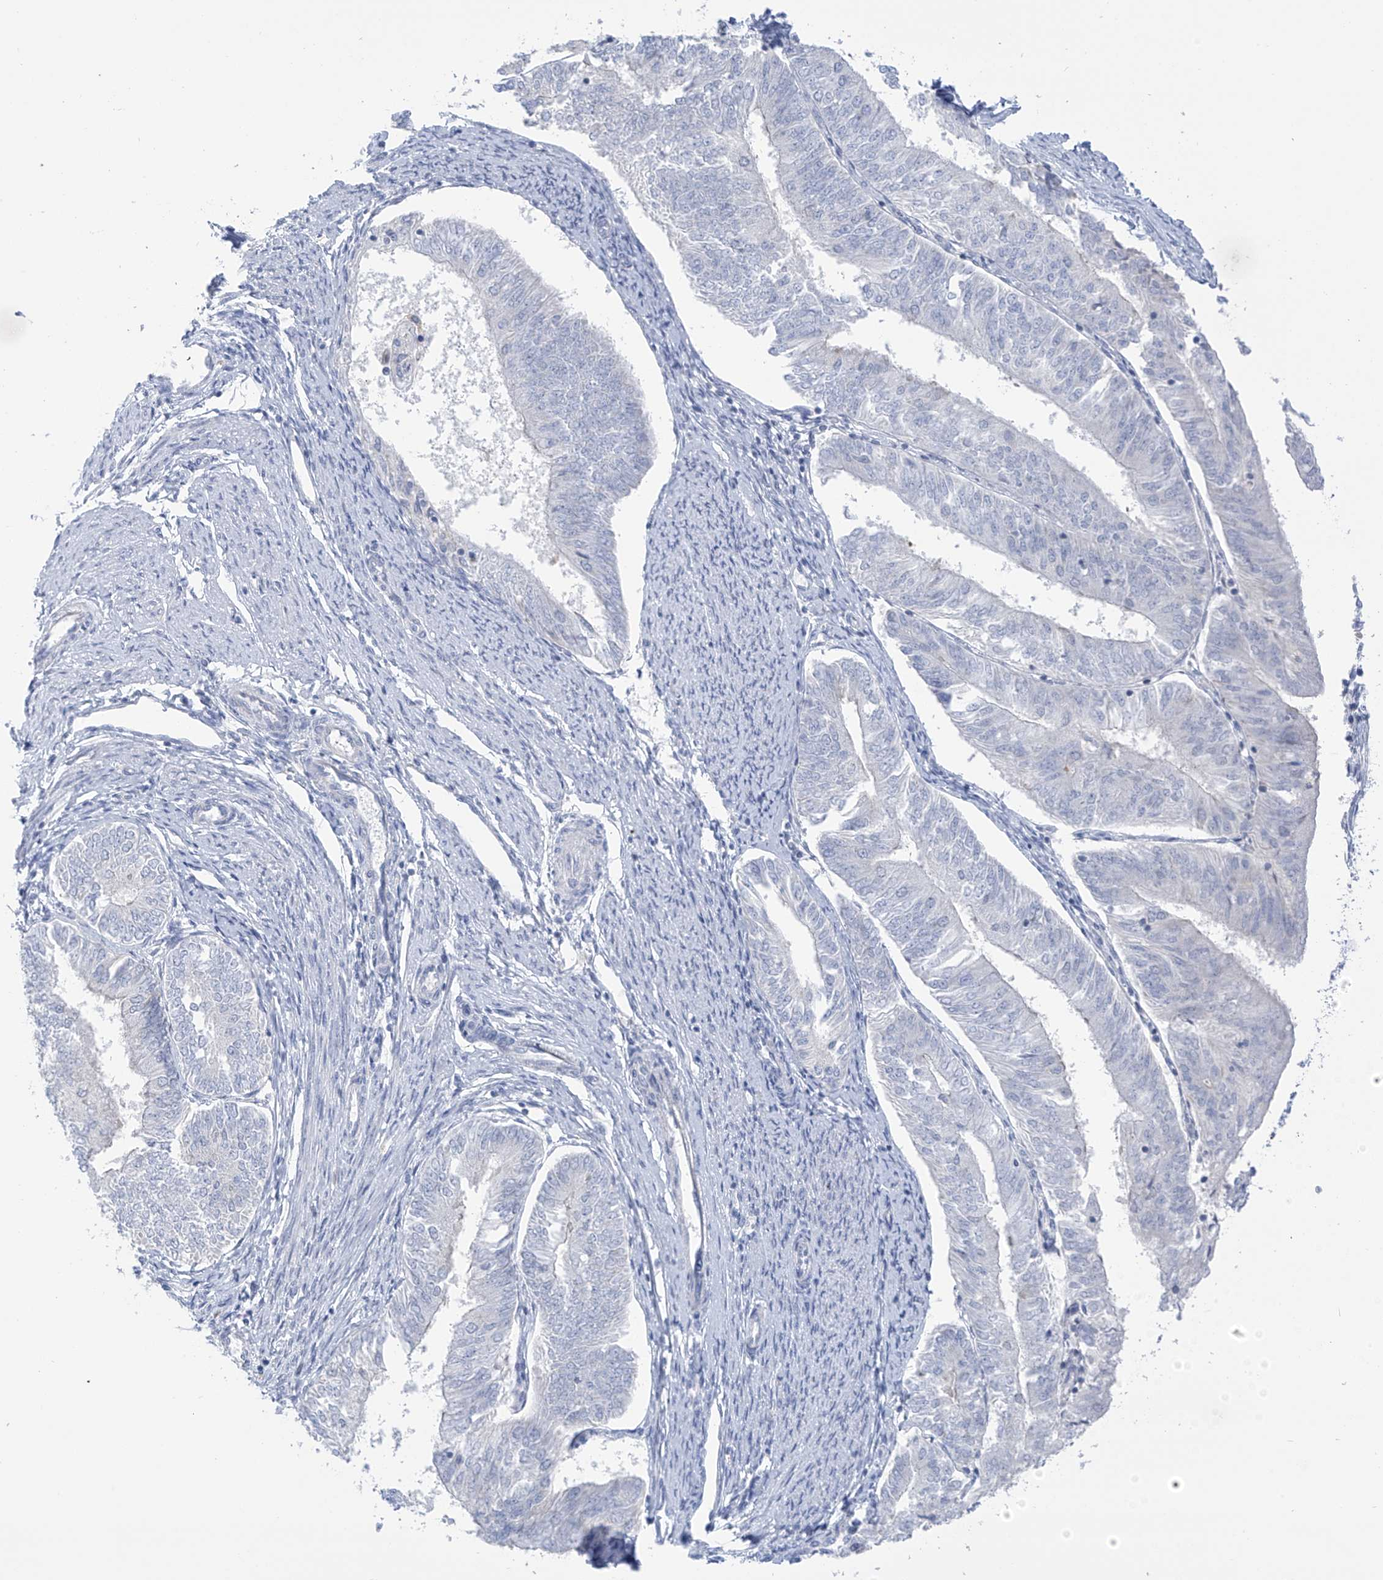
{"staining": {"intensity": "negative", "quantity": "none", "location": "none"}, "tissue": "endometrial cancer", "cell_type": "Tumor cells", "image_type": "cancer", "snomed": [{"axis": "morphology", "description": "Adenocarcinoma, NOS"}, {"axis": "topography", "description": "Endometrium"}], "caption": "Tumor cells show no significant positivity in endometrial cancer (adenocarcinoma).", "gene": "SLC6A12", "patient": {"sex": "female", "age": 58}}